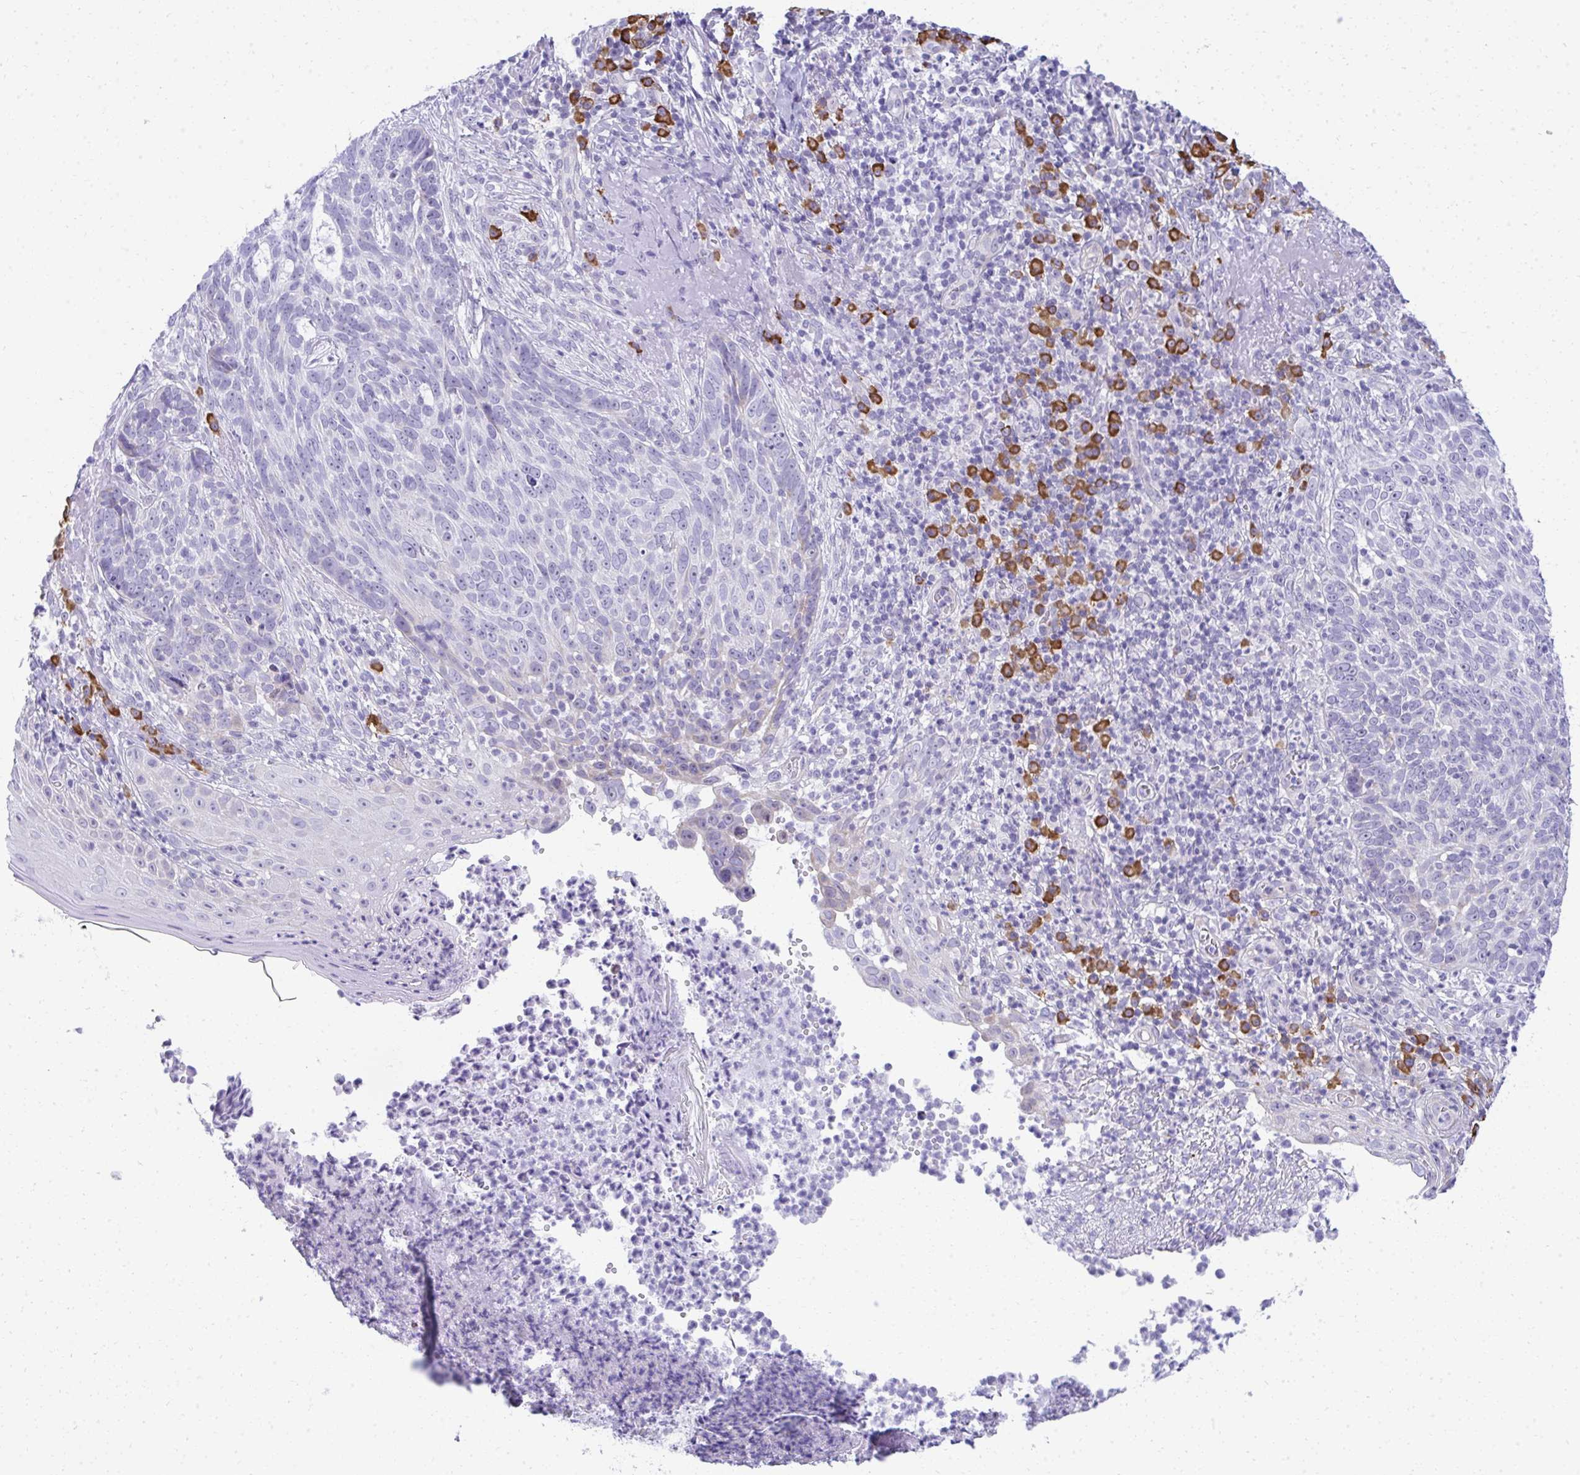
{"staining": {"intensity": "negative", "quantity": "none", "location": "none"}, "tissue": "skin cancer", "cell_type": "Tumor cells", "image_type": "cancer", "snomed": [{"axis": "morphology", "description": "Basal cell carcinoma"}, {"axis": "topography", "description": "Skin"}, {"axis": "topography", "description": "Skin of face"}], "caption": "This photomicrograph is of basal cell carcinoma (skin) stained with IHC to label a protein in brown with the nuclei are counter-stained blue. There is no staining in tumor cells.", "gene": "PUS7L", "patient": {"sex": "female", "age": 95}}